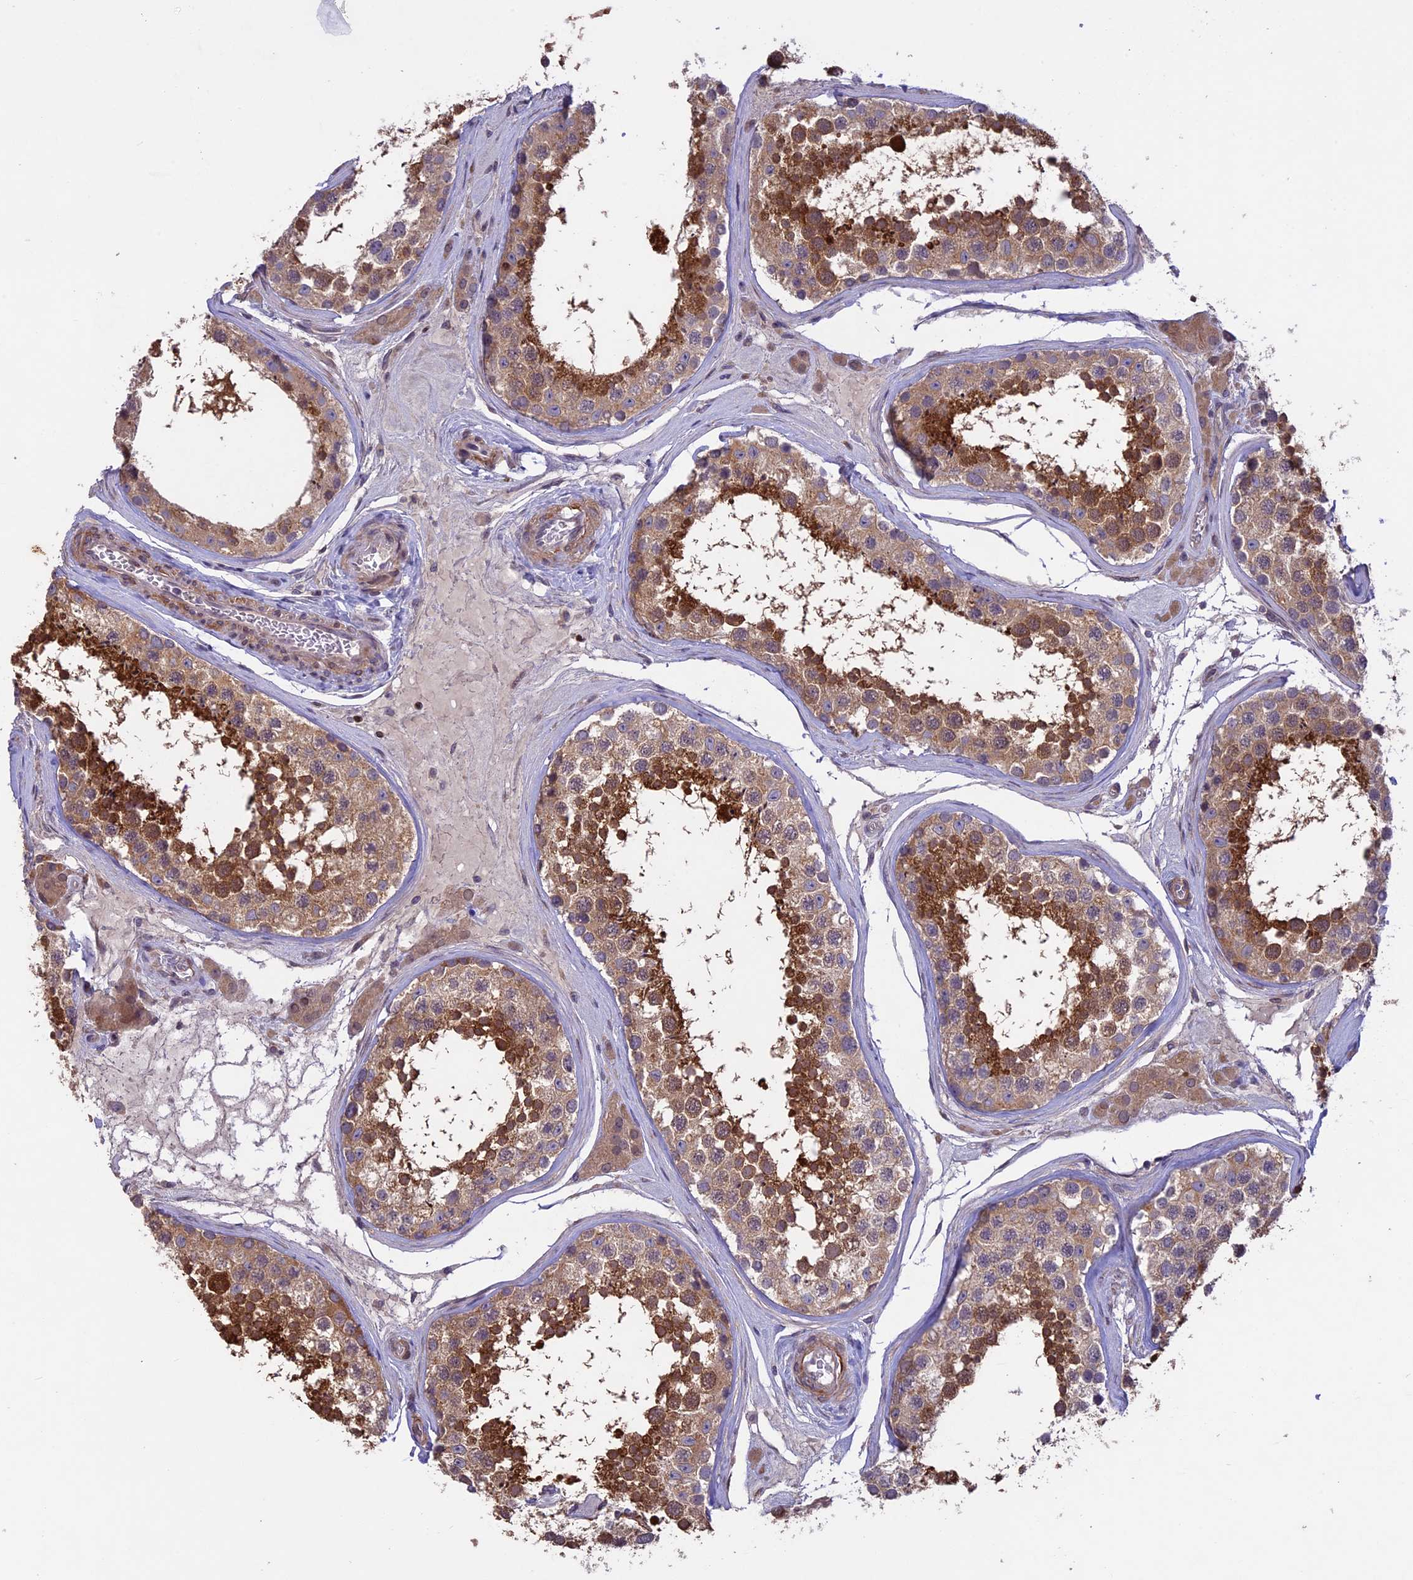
{"staining": {"intensity": "strong", "quantity": ">75%", "location": "cytoplasmic/membranous"}, "tissue": "testis", "cell_type": "Cells in seminiferous ducts", "image_type": "normal", "snomed": [{"axis": "morphology", "description": "Normal tissue, NOS"}, {"axis": "topography", "description": "Testis"}], "caption": "A brown stain labels strong cytoplasmic/membranous positivity of a protein in cells in seminiferous ducts of unremarkable testis. The protein of interest is shown in brown color, while the nuclei are stained blue.", "gene": "MAN2C1", "patient": {"sex": "male", "age": 46}}